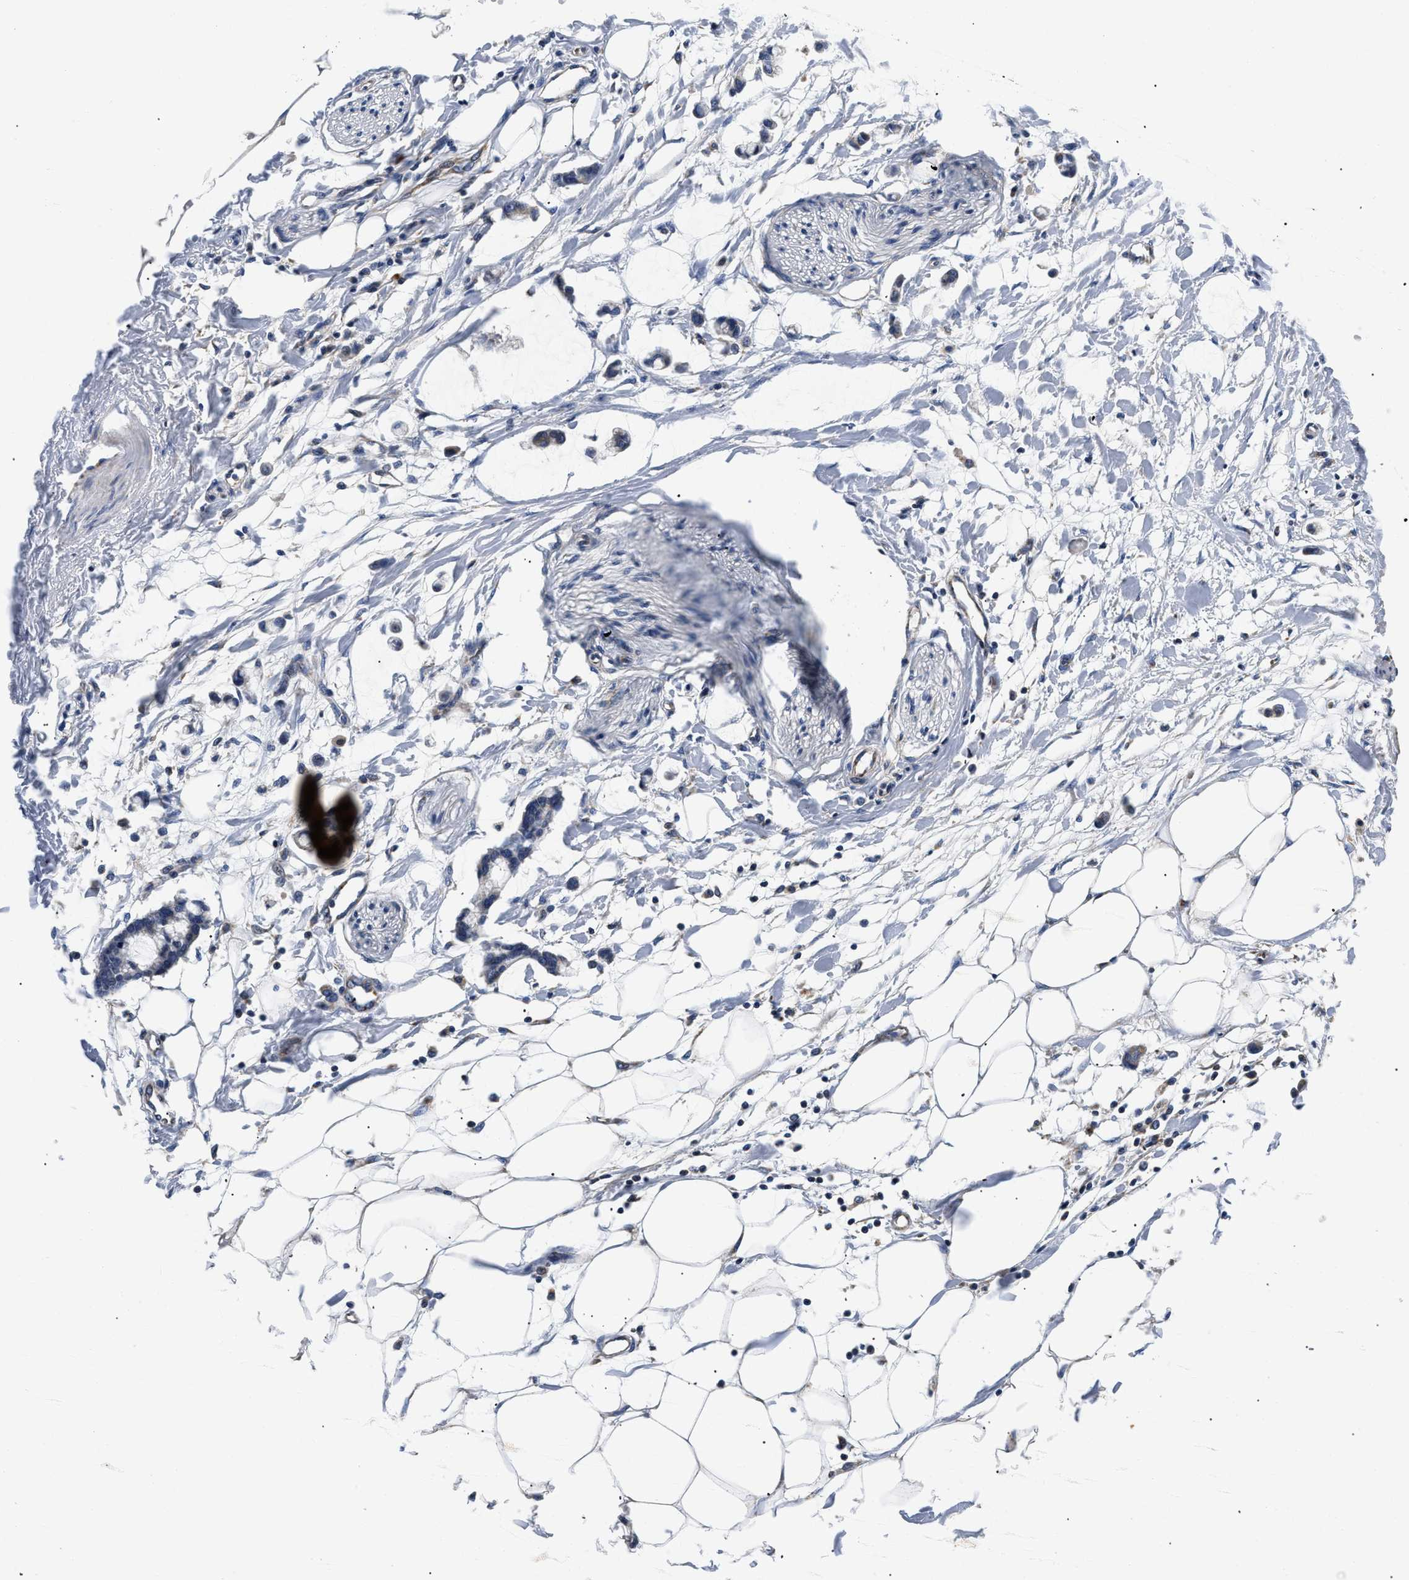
{"staining": {"intensity": "negative", "quantity": "none", "location": "none"}, "tissue": "adipose tissue", "cell_type": "Adipocytes", "image_type": "normal", "snomed": [{"axis": "morphology", "description": "Normal tissue, NOS"}, {"axis": "morphology", "description": "Adenocarcinoma, NOS"}, {"axis": "topography", "description": "Colon"}, {"axis": "topography", "description": "Peripheral nerve tissue"}], "caption": "IHC of benign human adipose tissue shows no positivity in adipocytes. (Stains: DAB (3,3'-diaminobenzidine) immunohistochemistry (IHC) with hematoxylin counter stain, Microscopy: brightfield microscopy at high magnification).", "gene": "PDP1", "patient": {"sex": "male", "age": 14}}